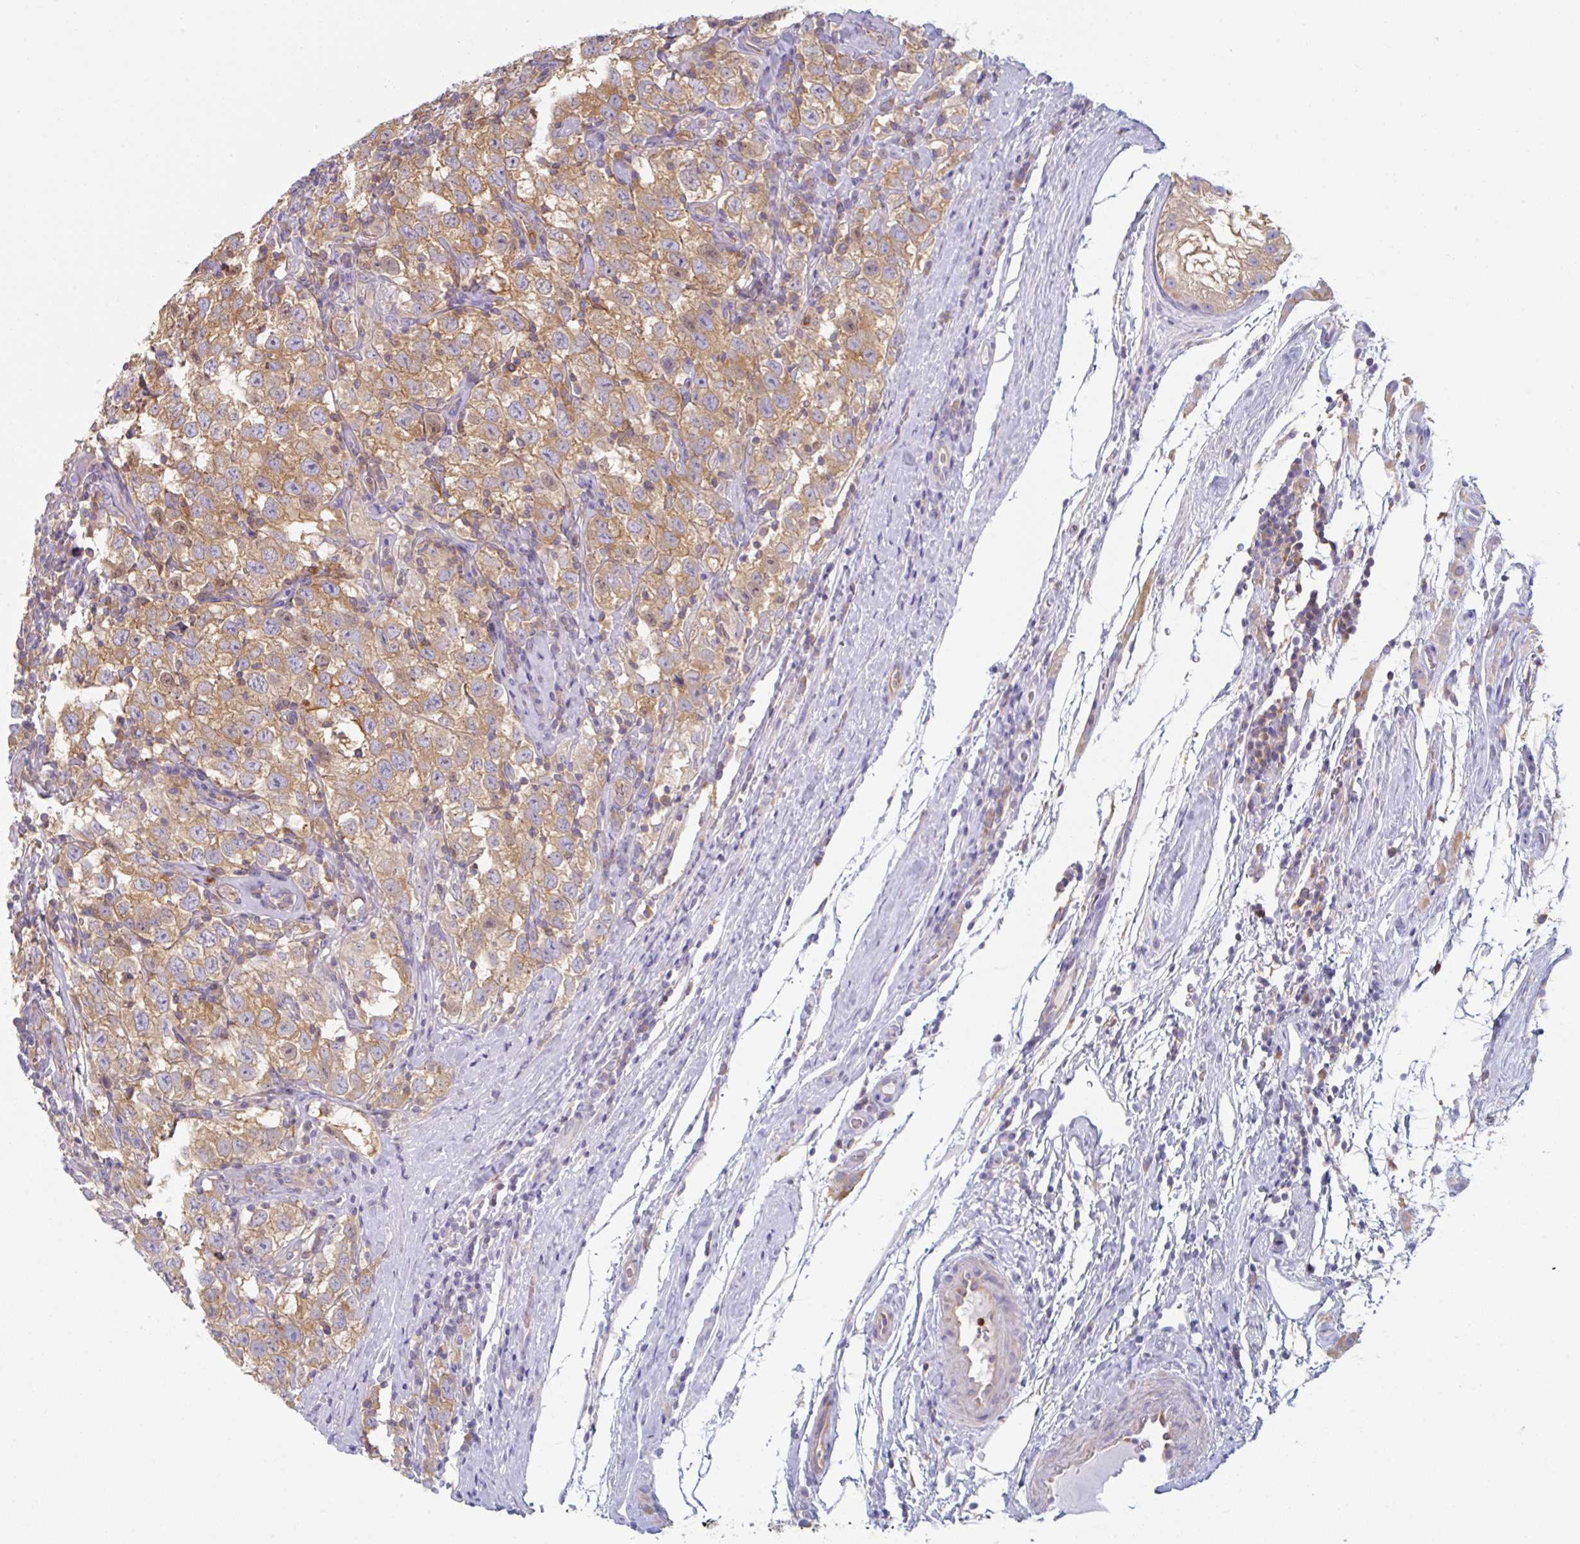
{"staining": {"intensity": "moderate", "quantity": ">75%", "location": "cytoplasmic/membranous,nuclear"}, "tissue": "testis cancer", "cell_type": "Tumor cells", "image_type": "cancer", "snomed": [{"axis": "morphology", "description": "Seminoma, NOS"}, {"axis": "topography", "description": "Testis"}], "caption": "About >75% of tumor cells in testis cancer (seminoma) exhibit moderate cytoplasmic/membranous and nuclear protein expression as visualized by brown immunohistochemical staining.", "gene": "AMPD2", "patient": {"sex": "male", "age": 41}}